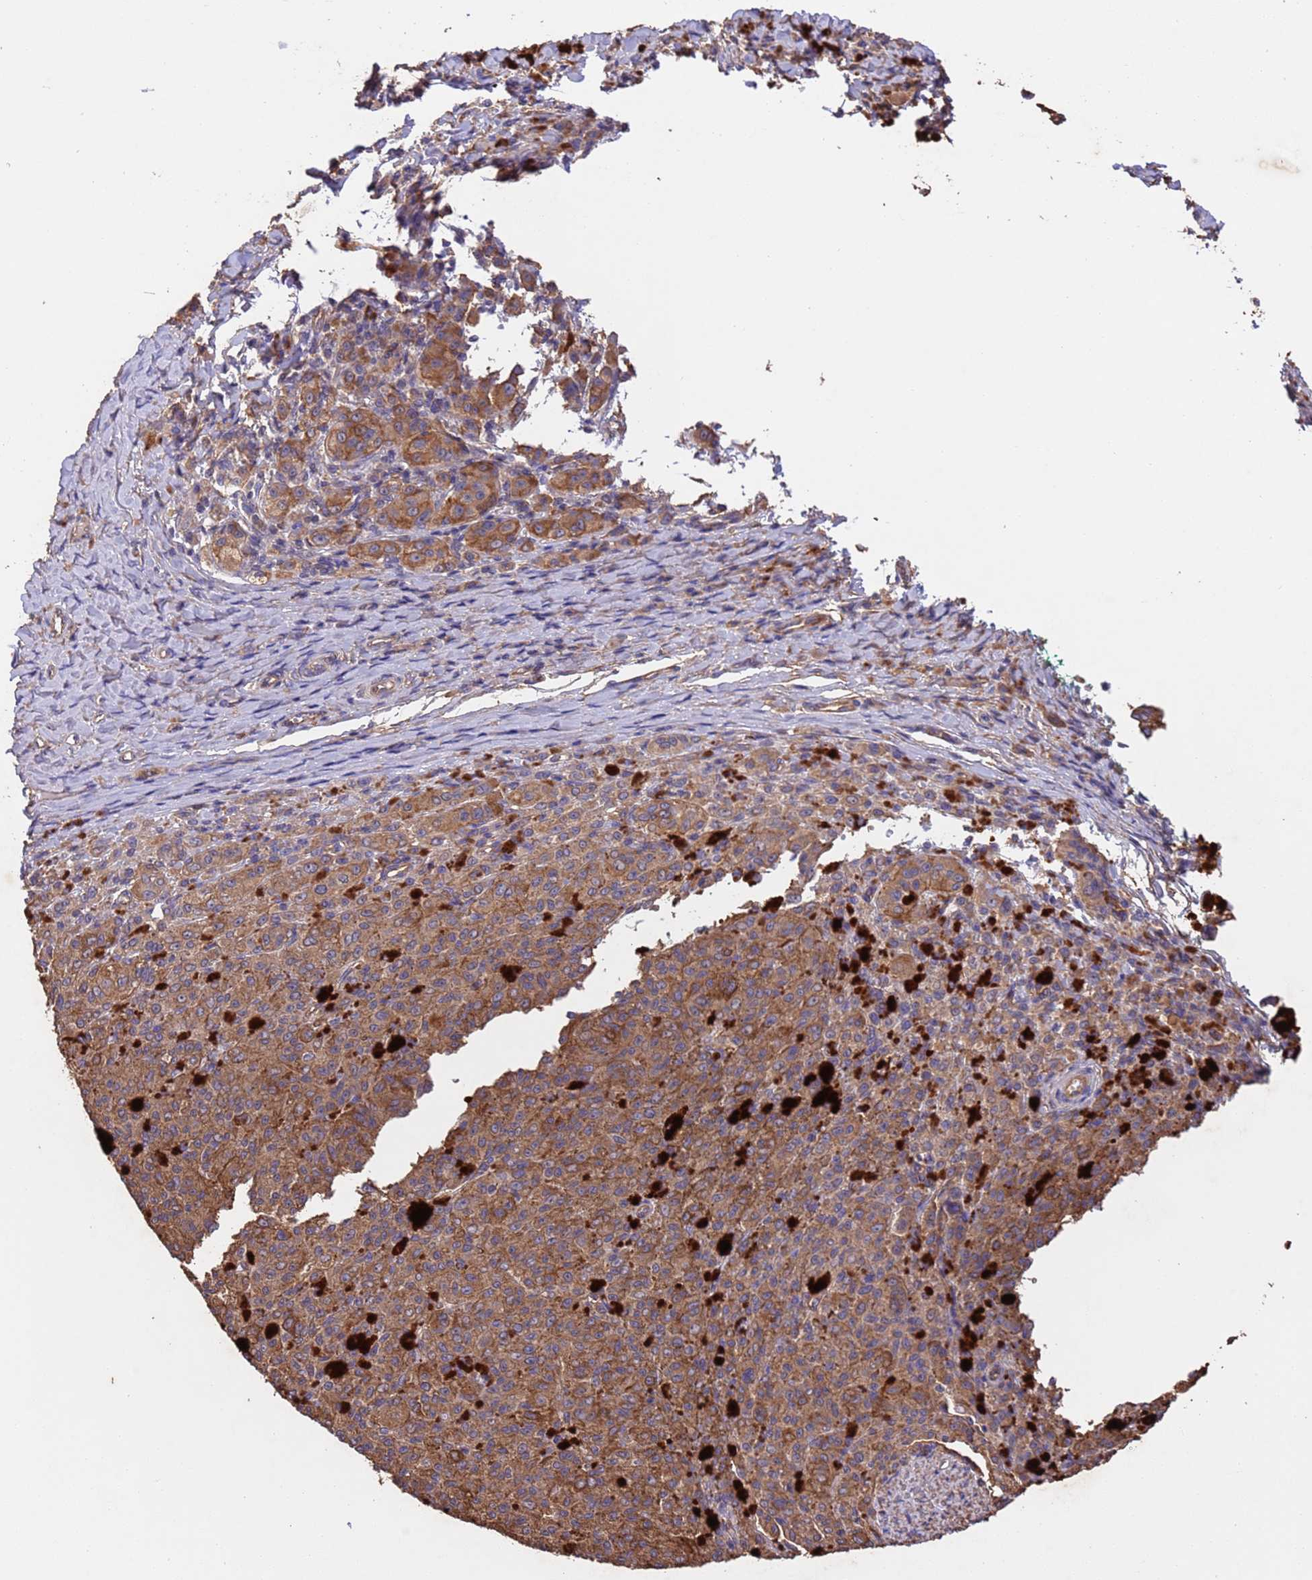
{"staining": {"intensity": "moderate", "quantity": ">75%", "location": "cytoplasmic/membranous"}, "tissue": "melanoma", "cell_type": "Tumor cells", "image_type": "cancer", "snomed": [{"axis": "morphology", "description": "Malignant melanoma, NOS"}, {"axis": "topography", "description": "Skin"}], "caption": "A high-resolution image shows IHC staining of melanoma, which reveals moderate cytoplasmic/membranous positivity in about >75% of tumor cells.", "gene": "MTX3", "patient": {"sex": "female", "age": 52}}